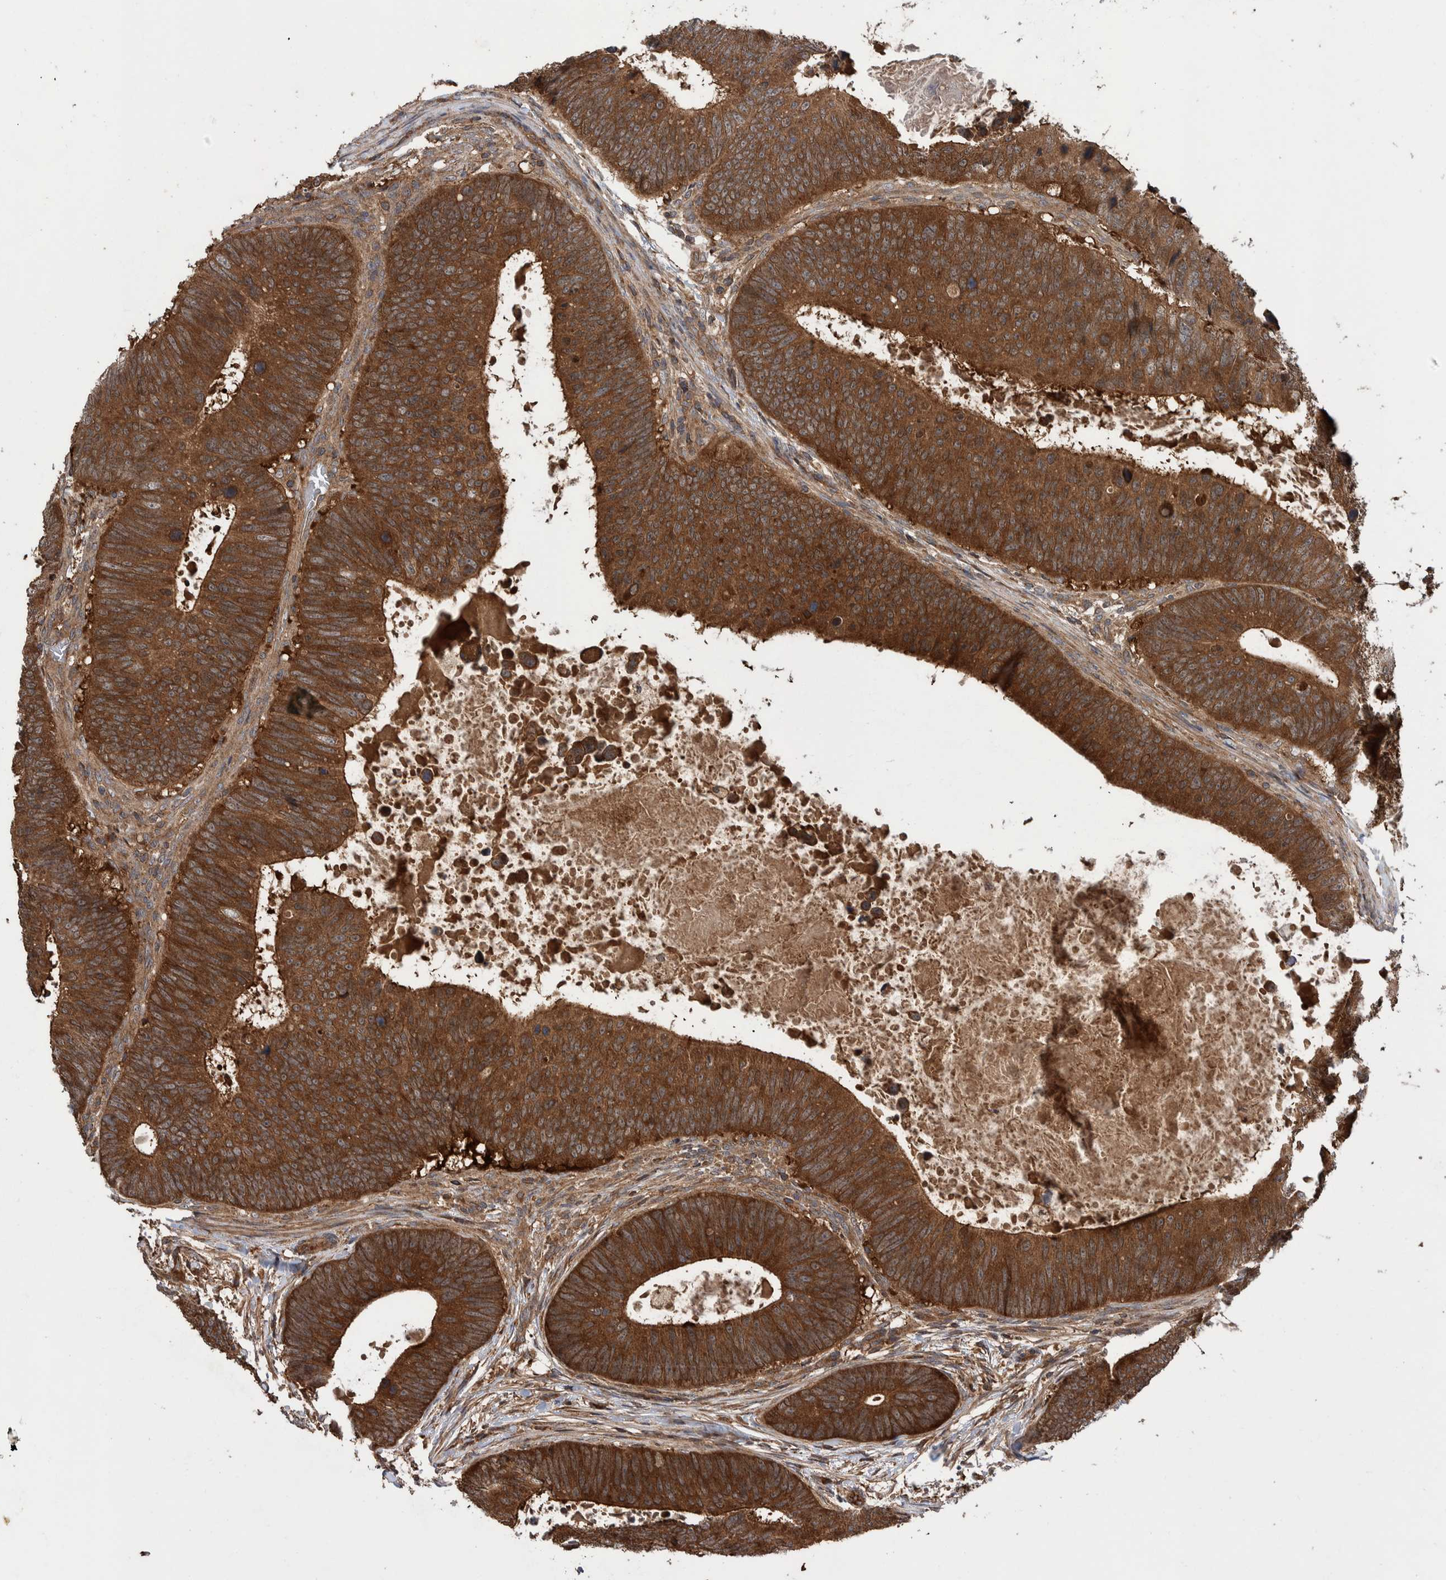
{"staining": {"intensity": "strong", "quantity": ">75%", "location": "cytoplasmic/membranous"}, "tissue": "colorectal cancer", "cell_type": "Tumor cells", "image_type": "cancer", "snomed": [{"axis": "morphology", "description": "Adenocarcinoma, NOS"}, {"axis": "topography", "description": "Colon"}], "caption": "Tumor cells reveal high levels of strong cytoplasmic/membranous positivity in approximately >75% of cells in colorectal cancer (adenocarcinoma).", "gene": "VBP1", "patient": {"sex": "male", "age": 56}}